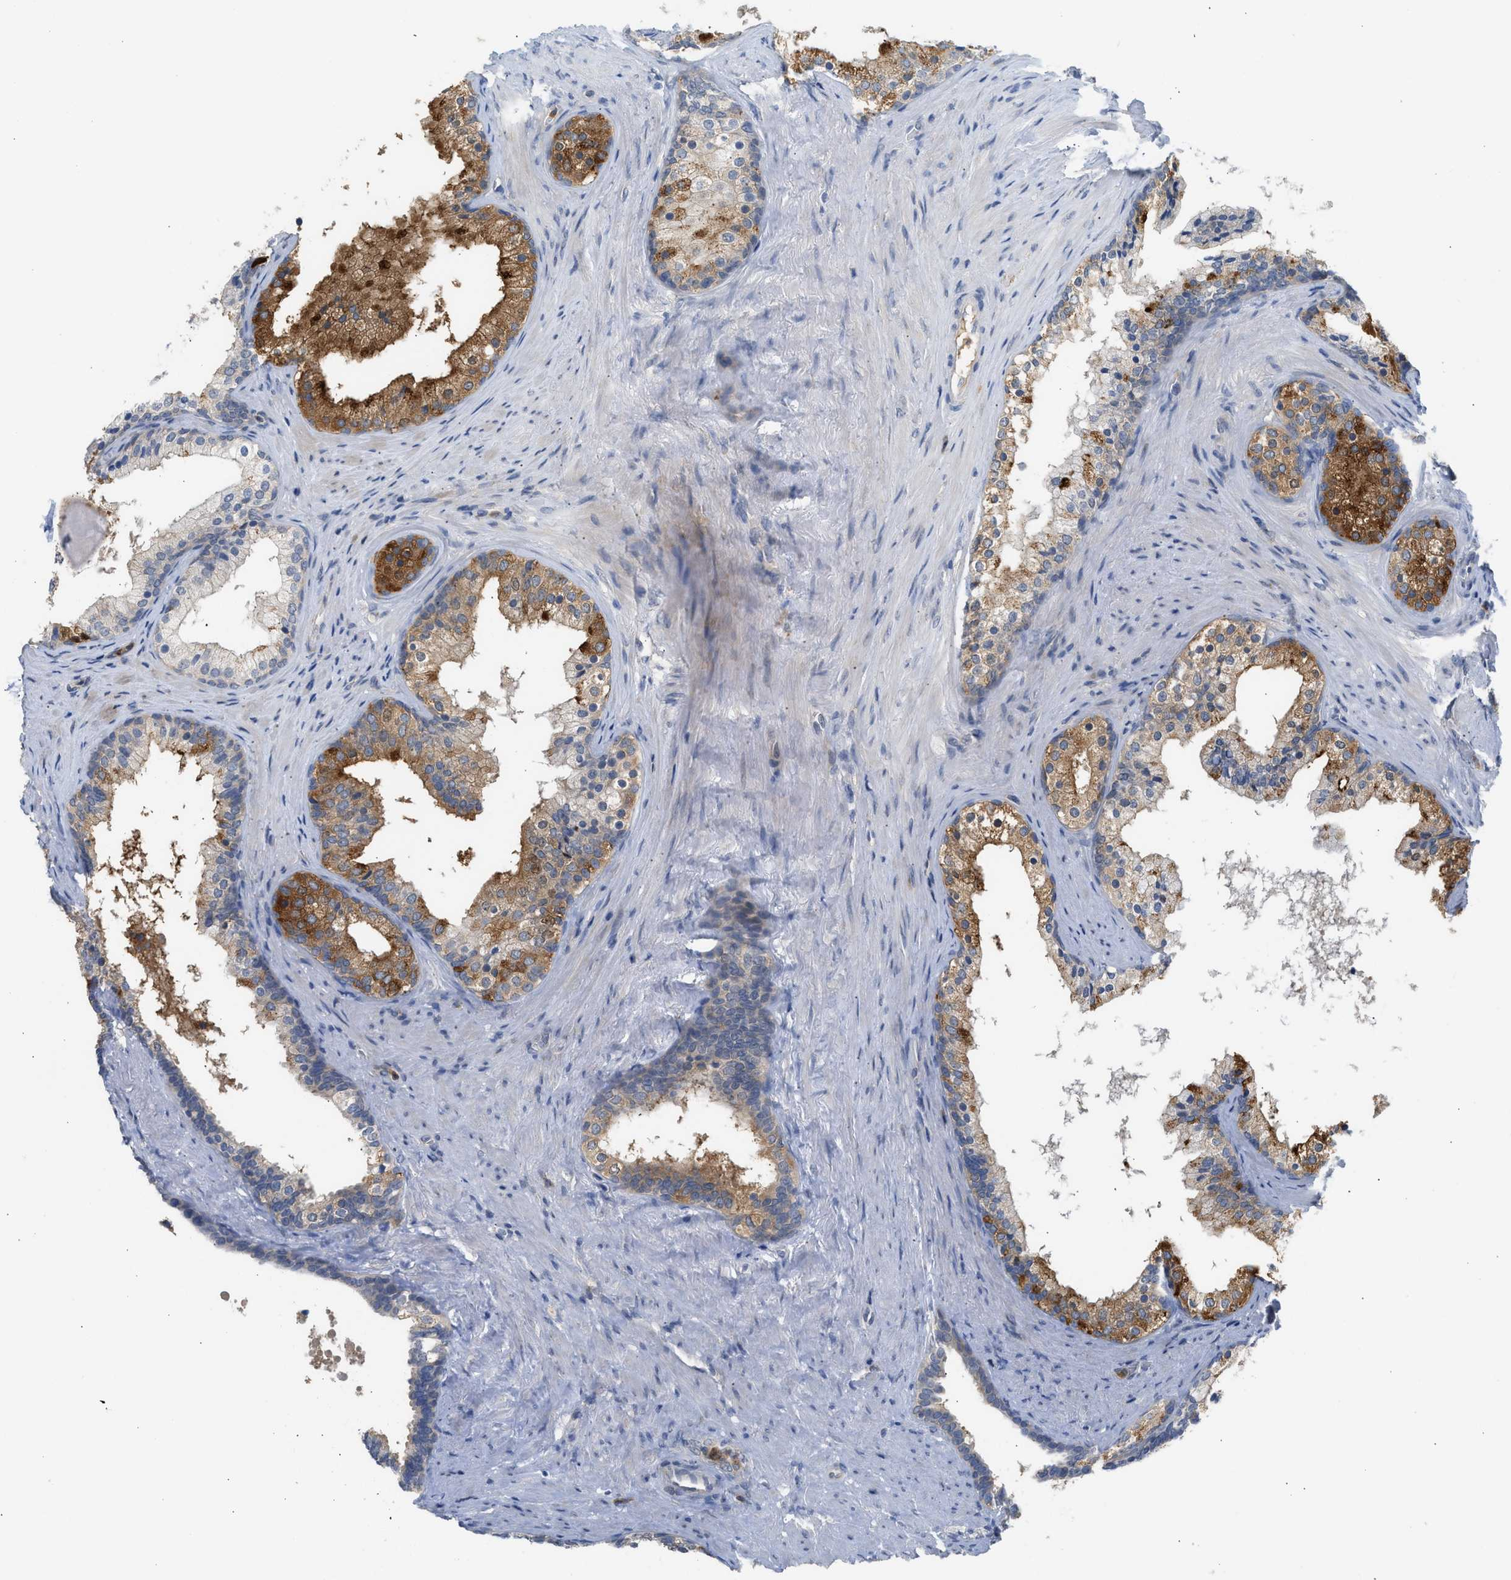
{"staining": {"intensity": "strong", "quantity": "25%-75%", "location": "cytoplasmic/membranous"}, "tissue": "prostate cancer", "cell_type": "Tumor cells", "image_type": "cancer", "snomed": [{"axis": "morphology", "description": "Adenocarcinoma, Low grade"}, {"axis": "topography", "description": "Prostate"}], "caption": "Tumor cells demonstrate strong cytoplasmic/membranous staining in about 25%-75% of cells in prostate adenocarcinoma (low-grade).", "gene": "RHBDF2", "patient": {"sex": "male", "age": 69}}